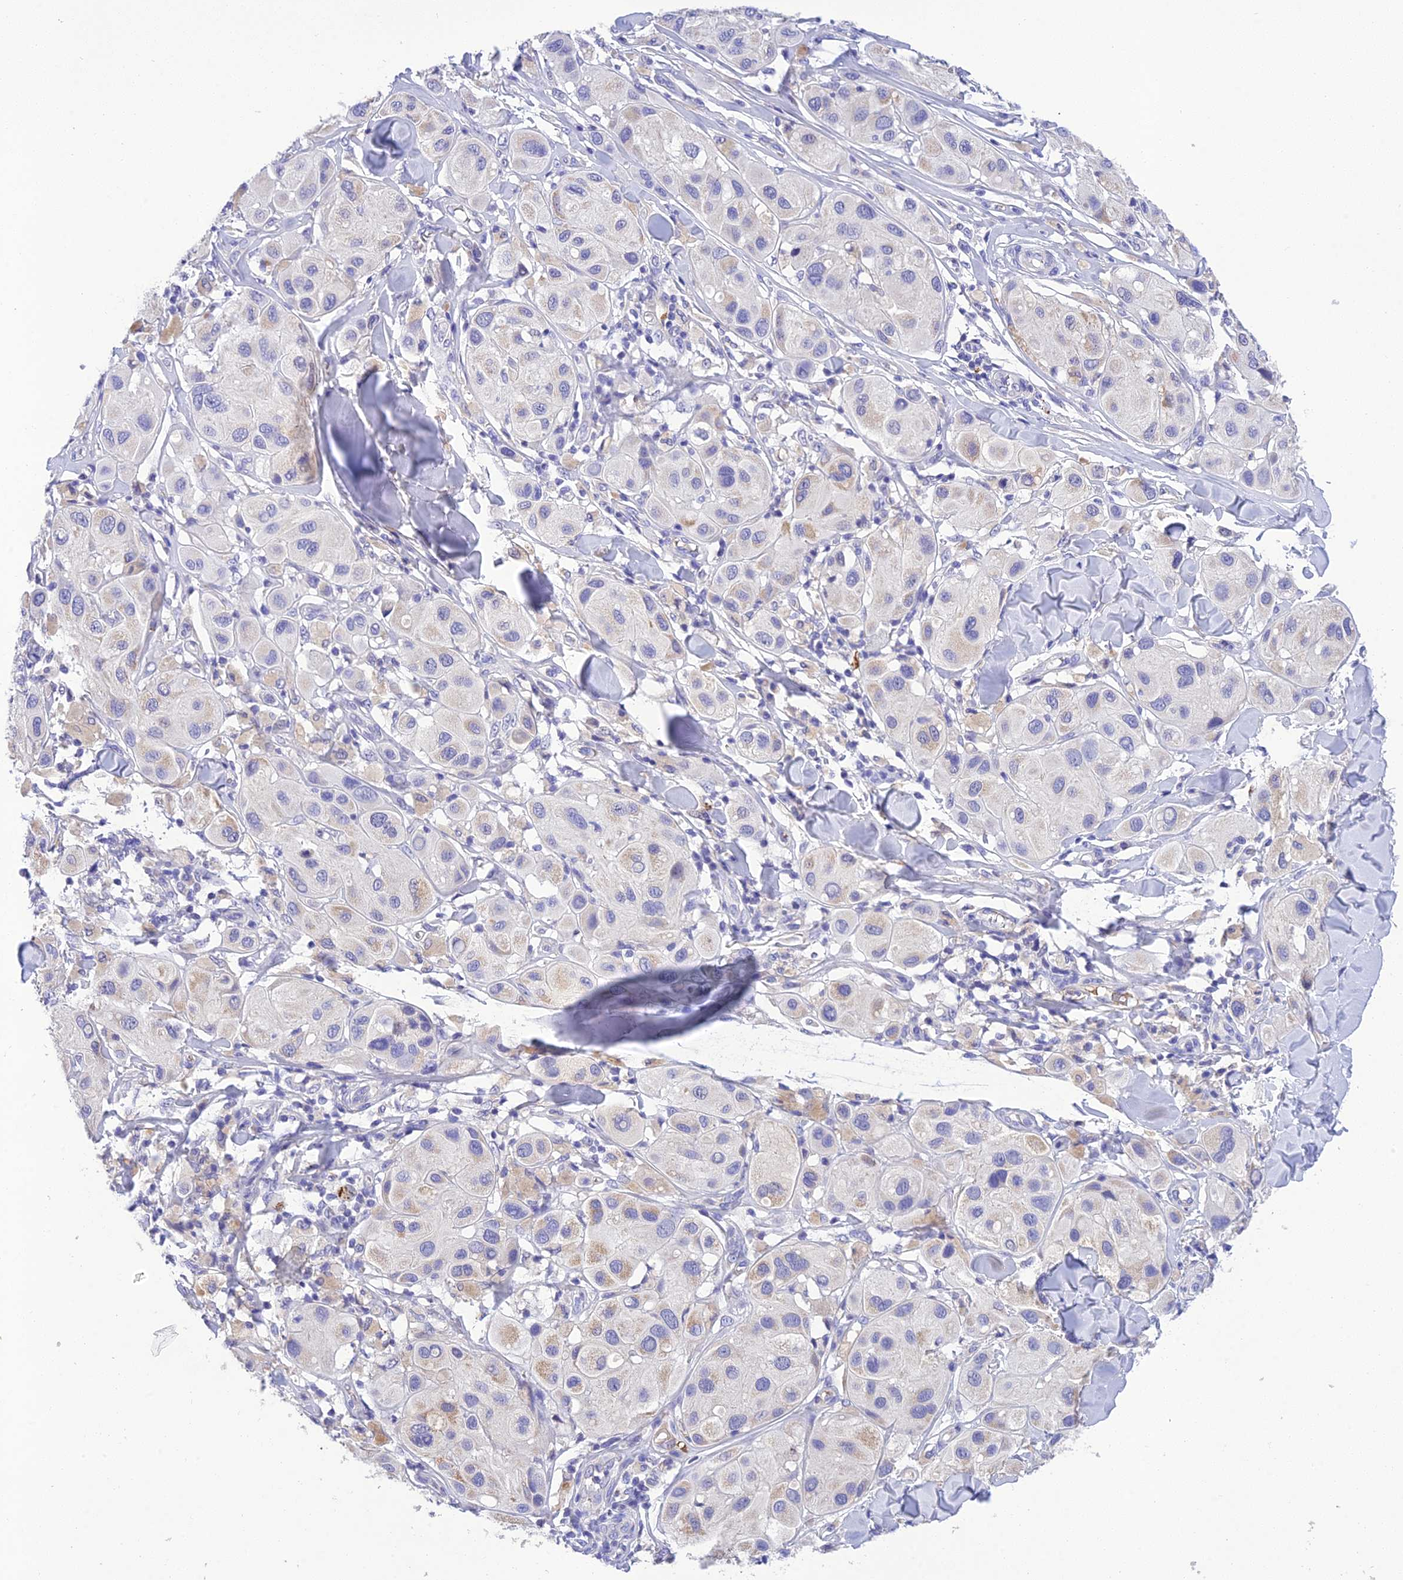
{"staining": {"intensity": "weak", "quantity": "<25%", "location": "cytoplasmic/membranous"}, "tissue": "melanoma", "cell_type": "Tumor cells", "image_type": "cancer", "snomed": [{"axis": "morphology", "description": "Malignant melanoma, Metastatic site"}, {"axis": "topography", "description": "Skin"}], "caption": "Immunohistochemical staining of human melanoma shows no significant expression in tumor cells.", "gene": "MS4A5", "patient": {"sex": "male", "age": 41}}